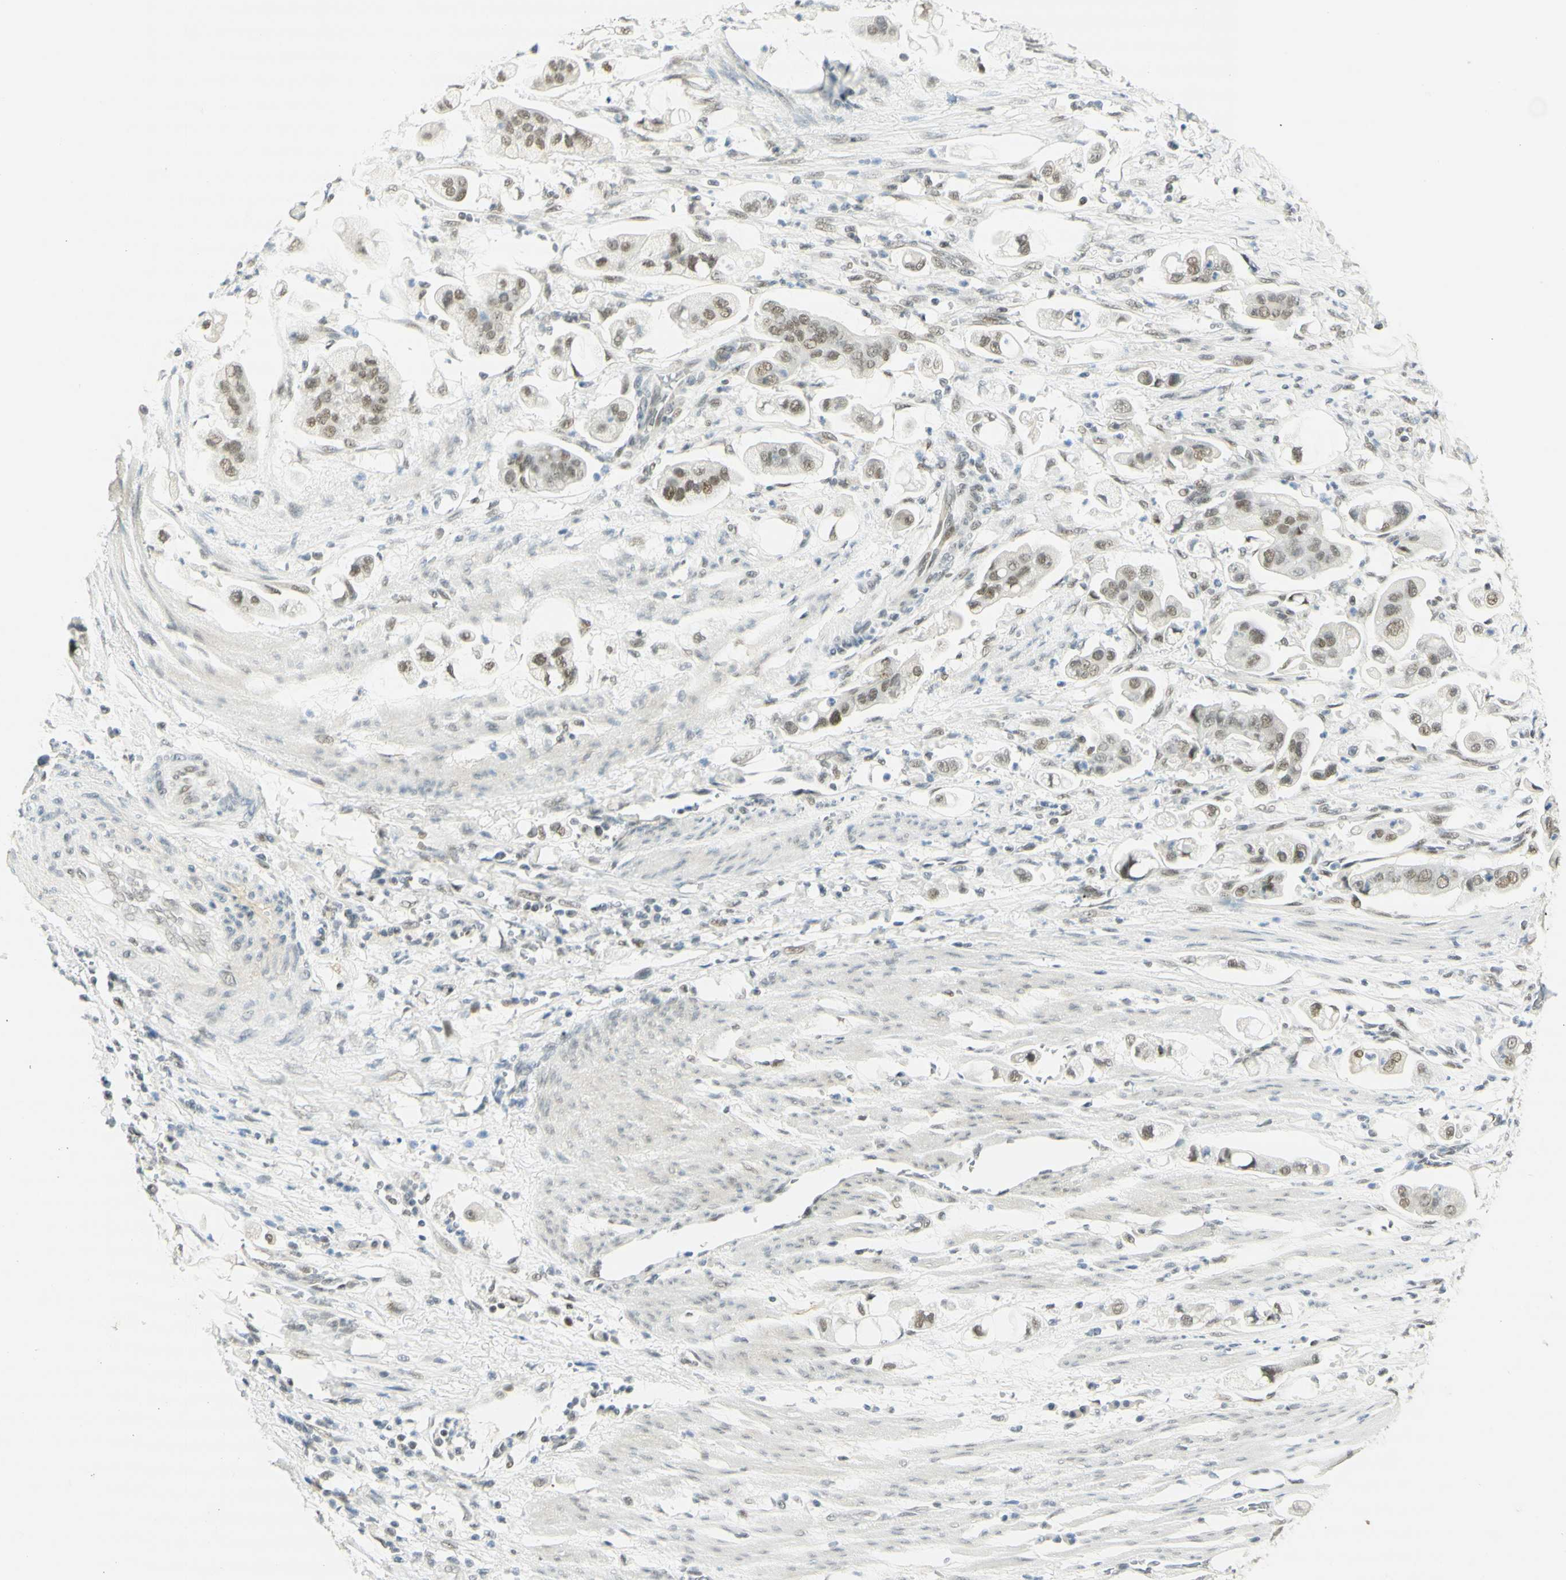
{"staining": {"intensity": "moderate", "quantity": ">75%", "location": "nuclear"}, "tissue": "stomach cancer", "cell_type": "Tumor cells", "image_type": "cancer", "snomed": [{"axis": "morphology", "description": "Adenocarcinoma, NOS"}, {"axis": "topography", "description": "Stomach"}], "caption": "Protein staining of stomach adenocarcinoma tissue reveals moderate nuclear staining in about >75% of tumor cells. The protein of interest is stained brown, and the nuclei are stained in blue (DAB (3,3'-diaminobenzidine) IHC with brightfield microscopy, high magnification).", "gene": "PMS2", "patient": {"sex": "male", "age": 62}}